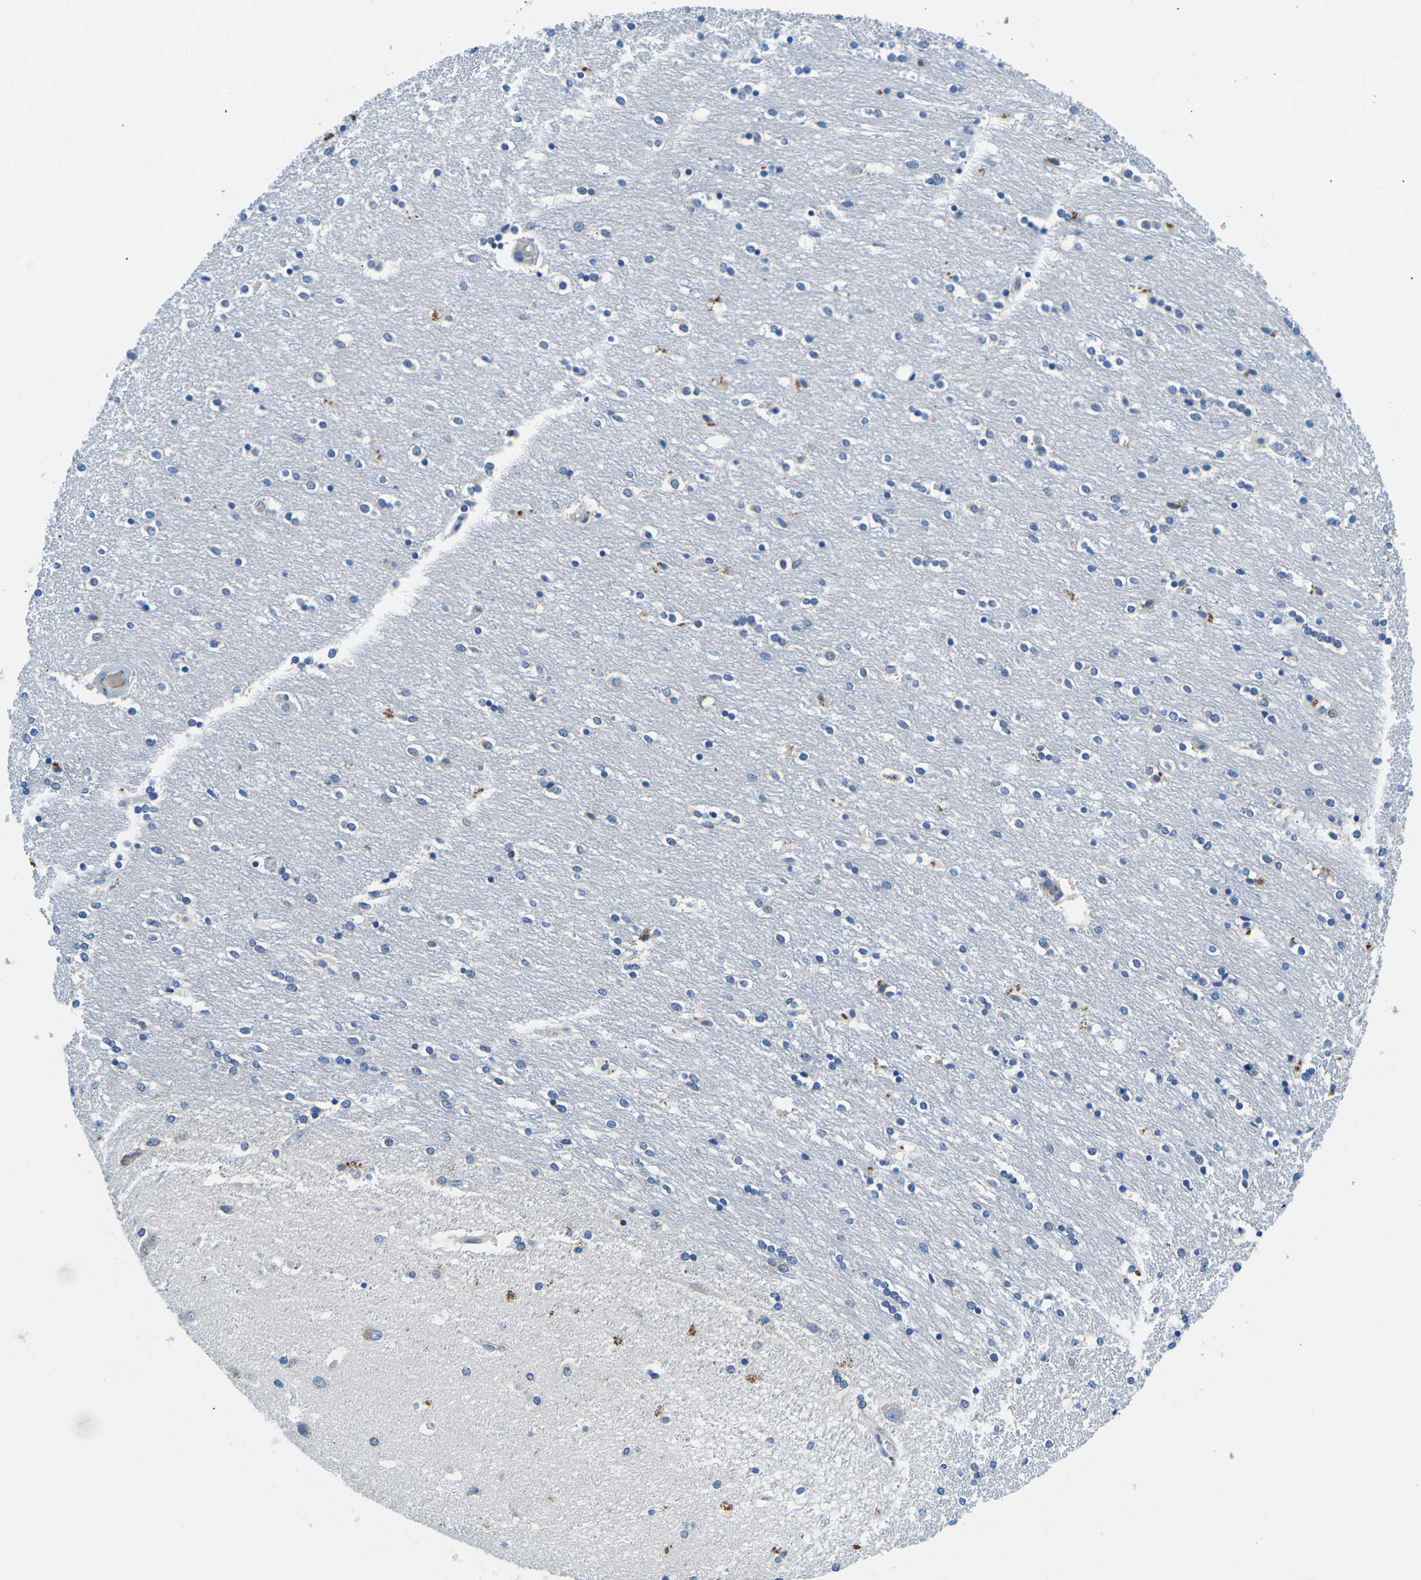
{"staining": {"intensity": "negative", "quantity": "none", "location": "none"}, "tissue": "caudate", "cell_type": "Glial cells", "image_type": "normal", "snomed": [{"axis": "morphology", "description": "Normal tissue, NOS"}, {"axis": "topography", "description": "Lateral ventricle wall"}], "caption": "A high-resolution image shows immunohistochemistry (IHC) staining of unremarkable caudate, which reveals no significant positivity in glial cells.", "gene": "TM6SF1", "patient": {"sex": "female", "age": 54}}